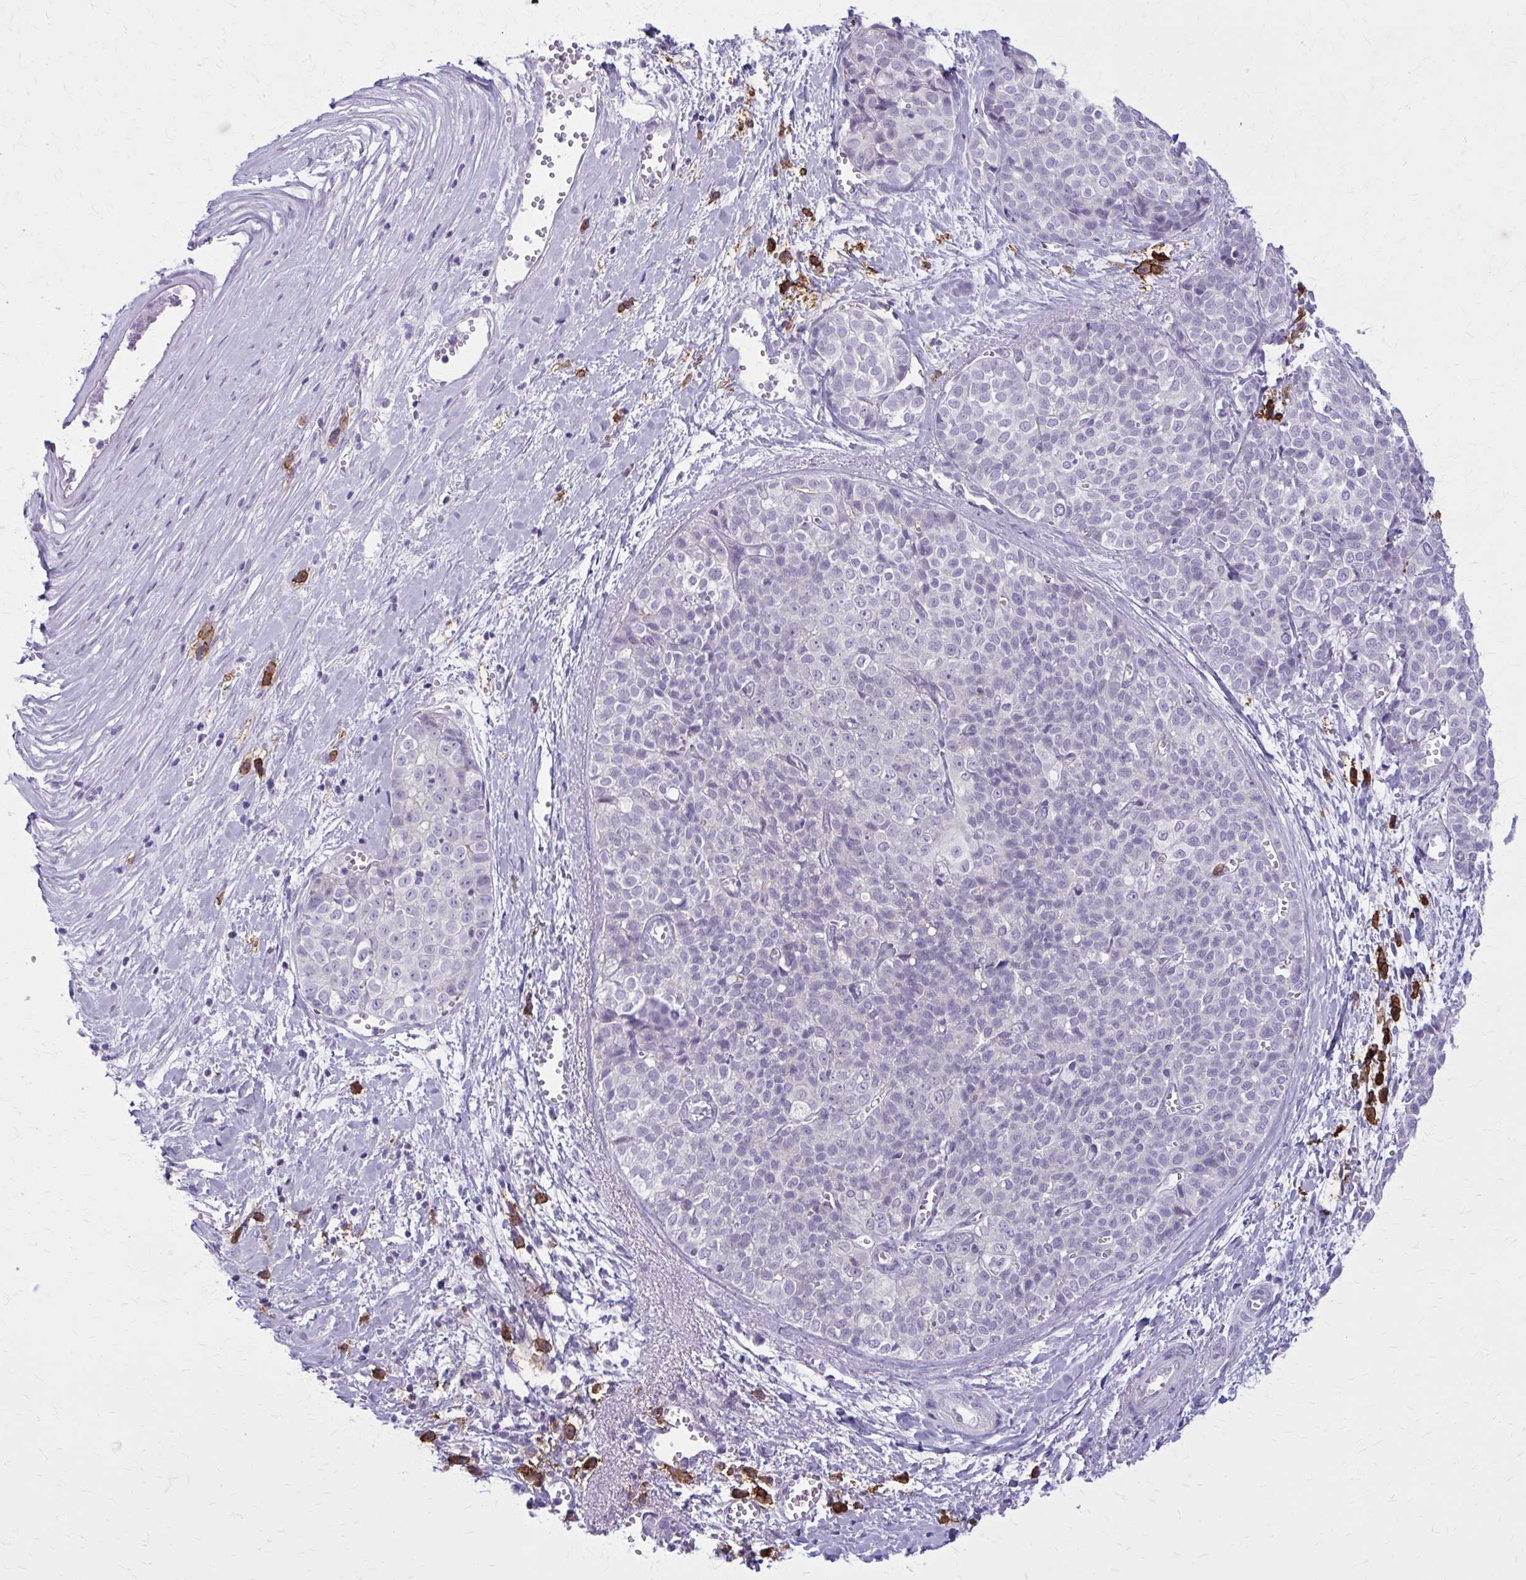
{"staining": {"intensity": "negative", "quantity": "none", "location": "none"}, "tissue": "liver cancer", "cell_type": "Tumor cells", "image_type": "cancer", "snomed": [{"axis": "morphology", "description": "Cholangiocarcinoma"}, {"axis": "topography", "description": "Liver"}], "caption": "This photomicrograph is of liver cancer (cholangiocarcinoma) stained with immunohistochemistry (IHC) to label a protein in brown with the nuclei are counter-stained blue. There is no expression in tumor cells. Brightfield microscopy of immunohistochemistry (IHC) stained with DAB (brown) and hematoxylin (blue), captured at high magnification.", "gene": "CD38", "patient": {"sex": "female", "age": 77}}